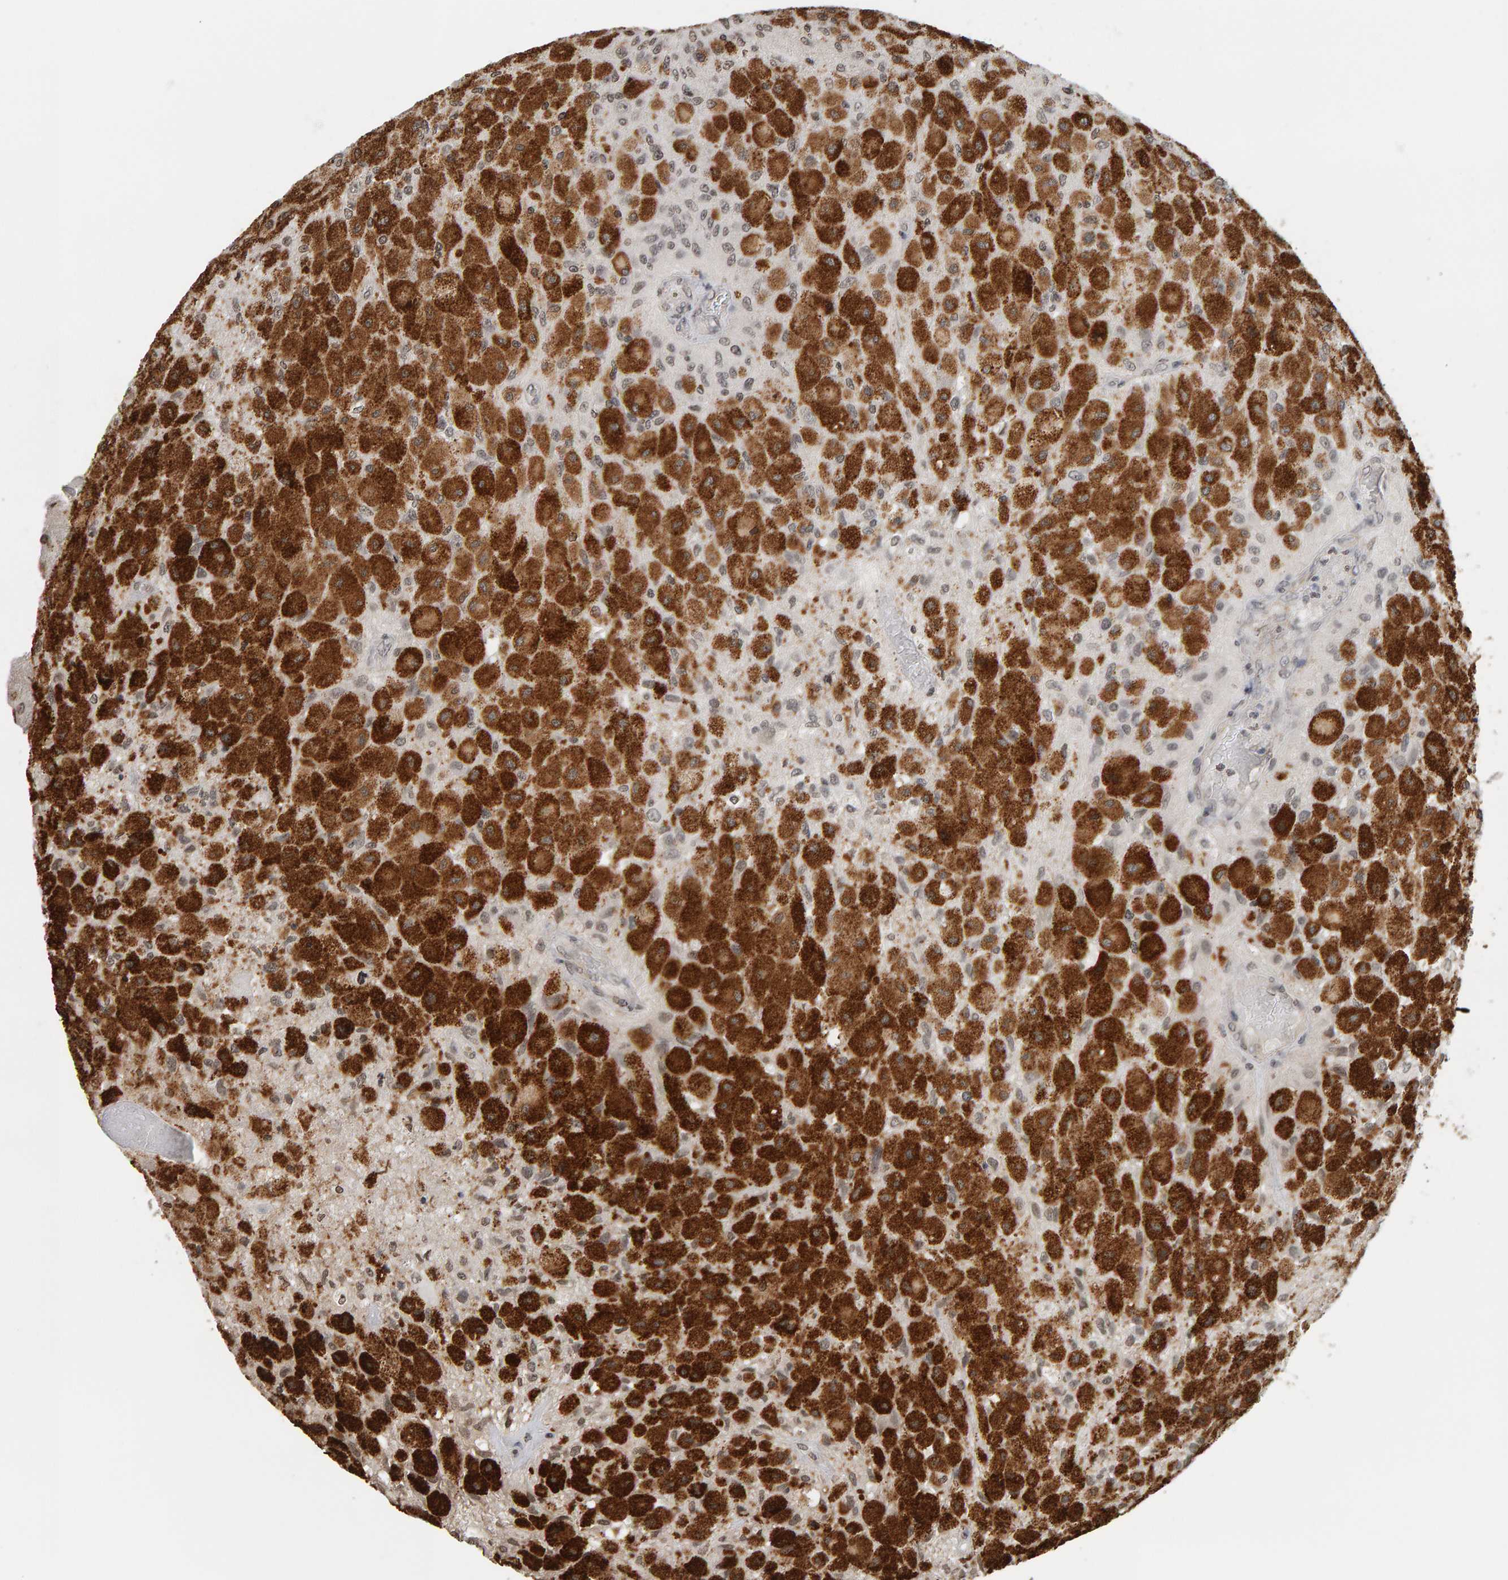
{"staining": {"intensity": "strong", "quantity": ">75%", "location": "cytoplasmic/membranous"}, "tissue": "glioma", "cell_type": "Tumor cells", "image_type": "cancer", "snomed": [{"axis": "morphology", "description": "Normal tissue, NOS"}, {"axis": "morphology", "description": "Glioma, malignant, High grade"}, {"axis": "topography", "description": "Cerebral cortex"}], "caption": "Human glioma stained with a protein marker displays strong staining in tumor cells.", "gene": "AFF4", "patient": {"sex": "male", "age": 77}}